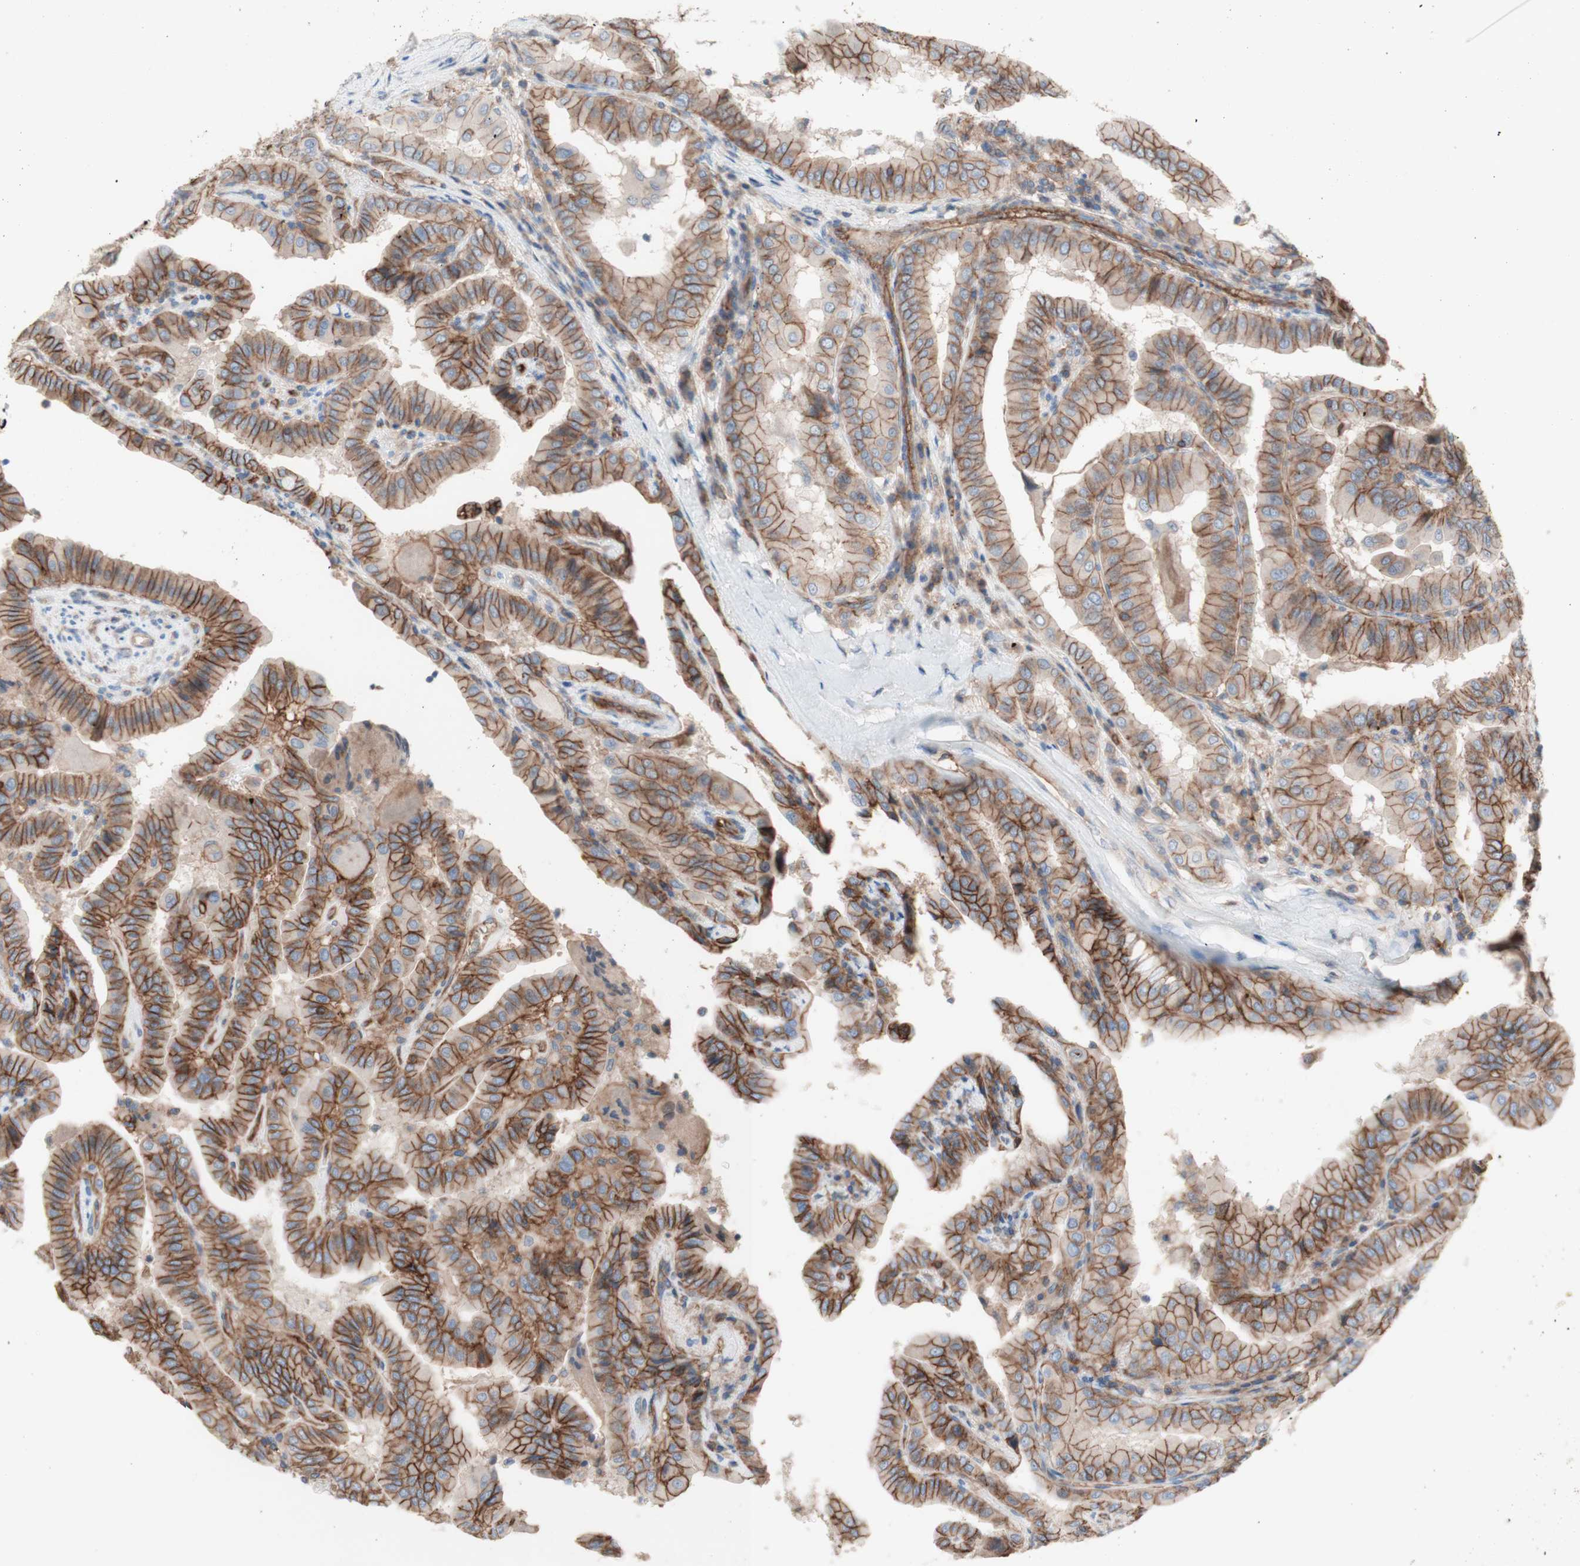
{"staining": {"intensity": "moderate", "quantity": ">75%", "location": "cytoplasmic/membranous"}, "tissue": "thyroid cancer", "cell_type": "Tumor cells", "image_type": "cancer", "snomed": [{"axis": "morphology", "description": "Papillary adenocarcinoma, NOS"}, {"axis": "topography", "description": "Thyroid gland"}], "caption": "Protein expression by immunohistochemistry reveals moderate cytoplasmic/membranous positivity in about >75% of tumor cells in thyroid cancer.", "gene": "CD46", "patient": {"sex": "male", "age": 33}}